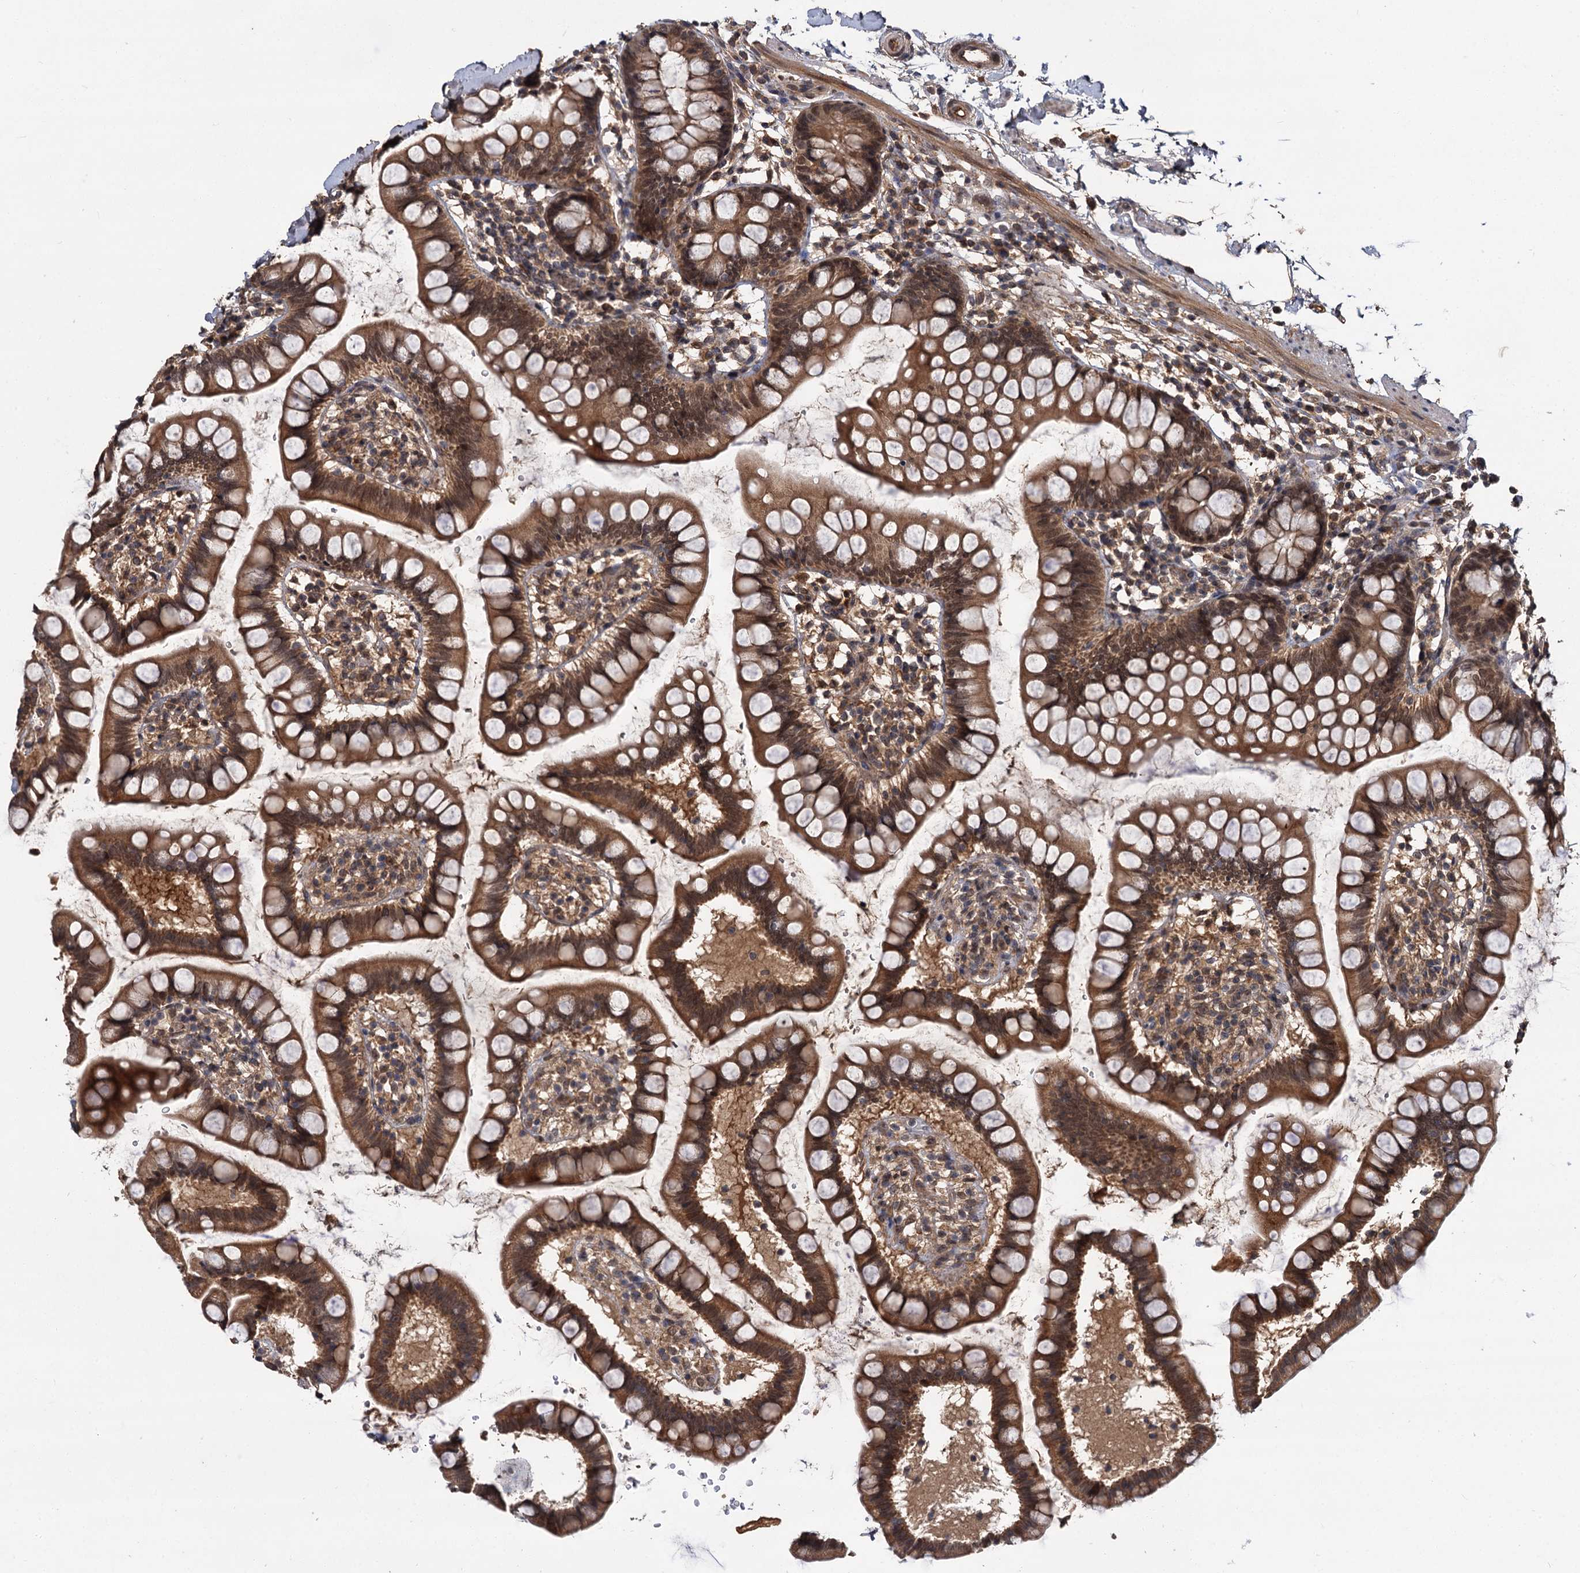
{"staining": {"intensity": "moderate", "quantity": ">75%", "location": "cytoplasmic/membranous,nuclear"}, "tissue": "small intestine", "cell_type": "Glandular cells", "image_type": "normal", "snomed": [{"axis": "morphology", "description": "Normal tissue, NOS"}, {"axis": "topography", "description": "Small intestine"}], "caption": "Immunohistochemical staining of normal small intestine exhibits medium levels of moderate cytoplasmic/membranous,nuclear expression in about >75% of glandular cells.", "gene": "MBD6", "patient": {"sex": "female", "age": 84}}